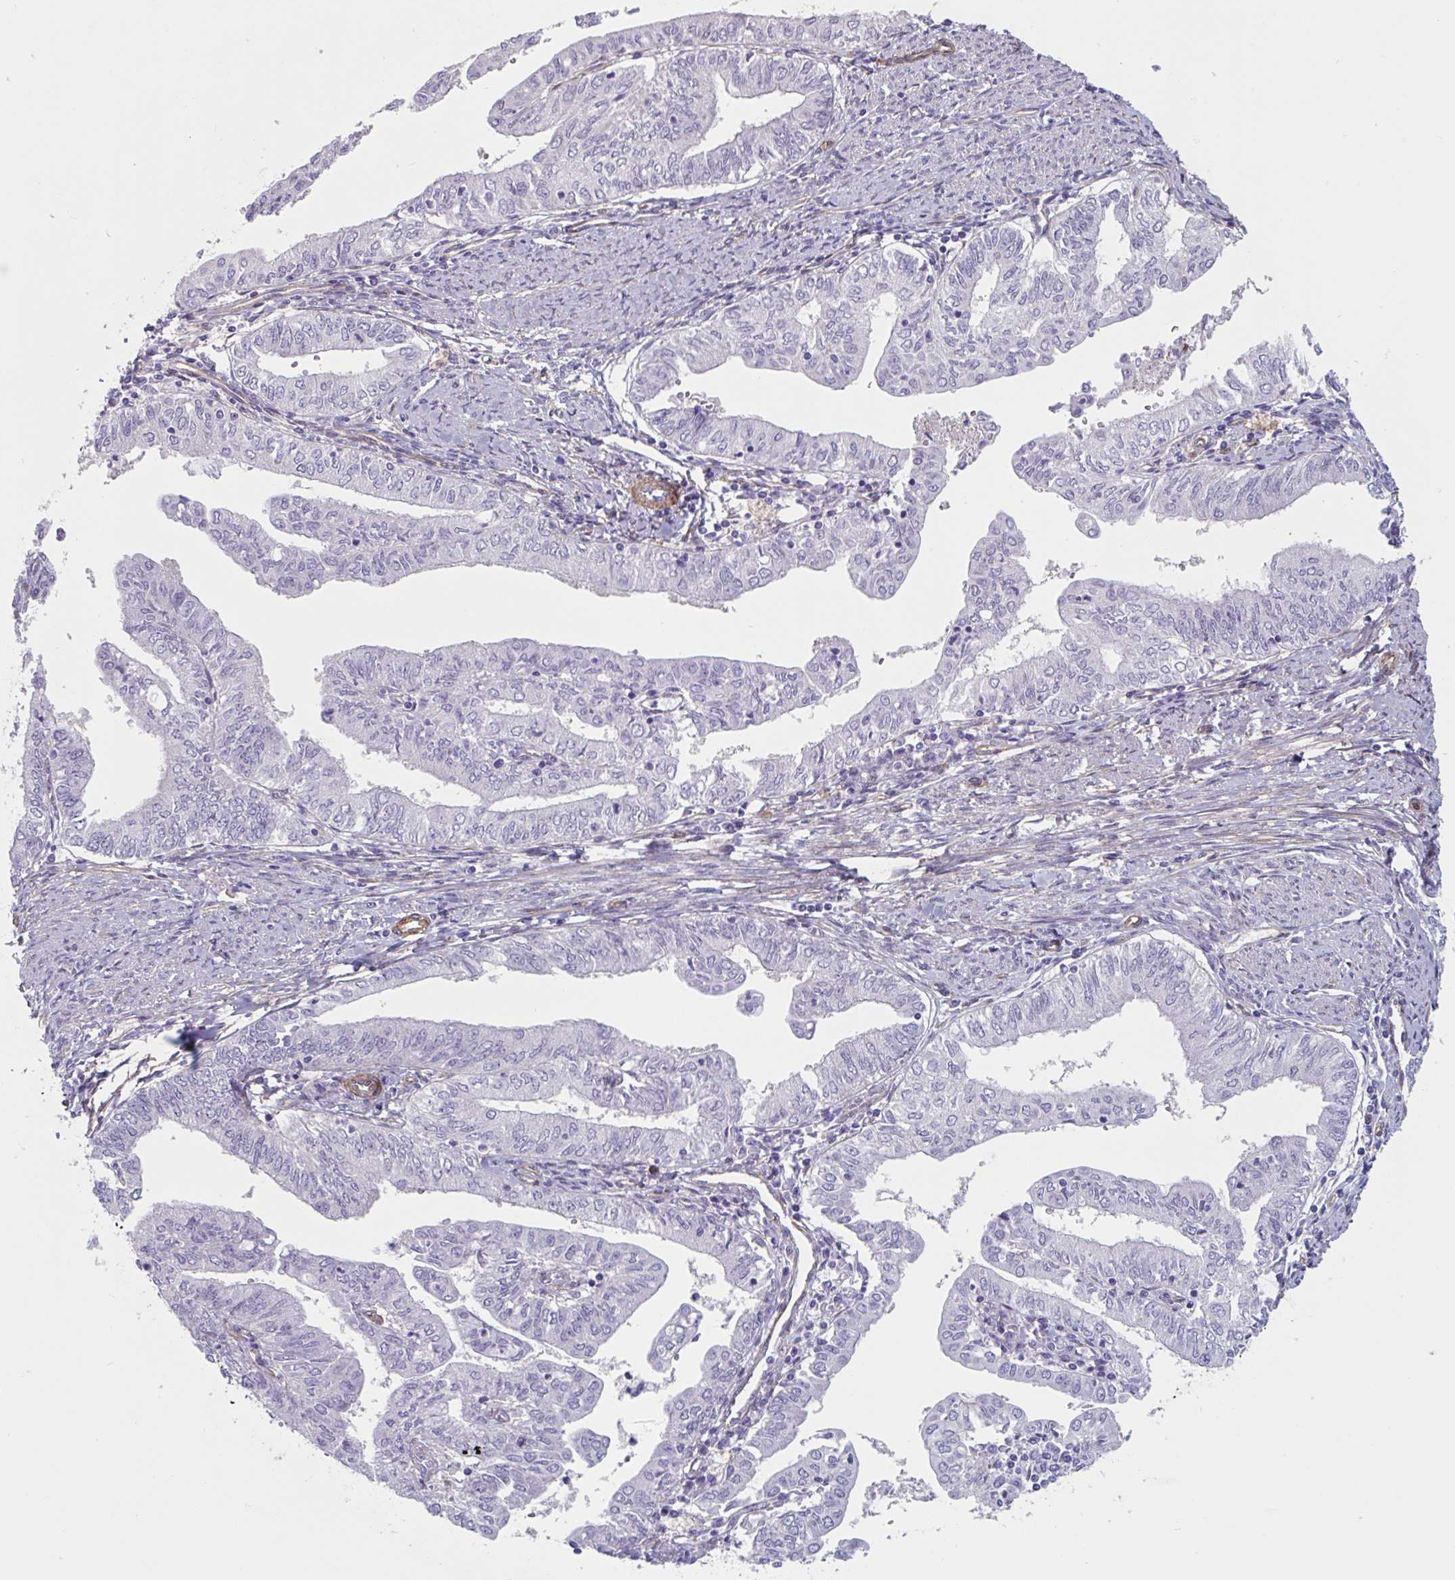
{"staining": {"intensity": "negative", "quantity": "none", "location": "none"}, "tissue": "endometrial cancer", "cell_type": "Tumor cells", "image_type": "cancer", "snomed": [{"axis": "morphology", "description": "Adenocarcinoma, NOS"}, {"axis": "topography", "description": "Endometrium"}], "caption": "Tumor cells are negative for protein expression in human endometrial cancer (adenocarcinoma).", "gene": "CITED4", "patient": {"sex": "female", "age": 66}}